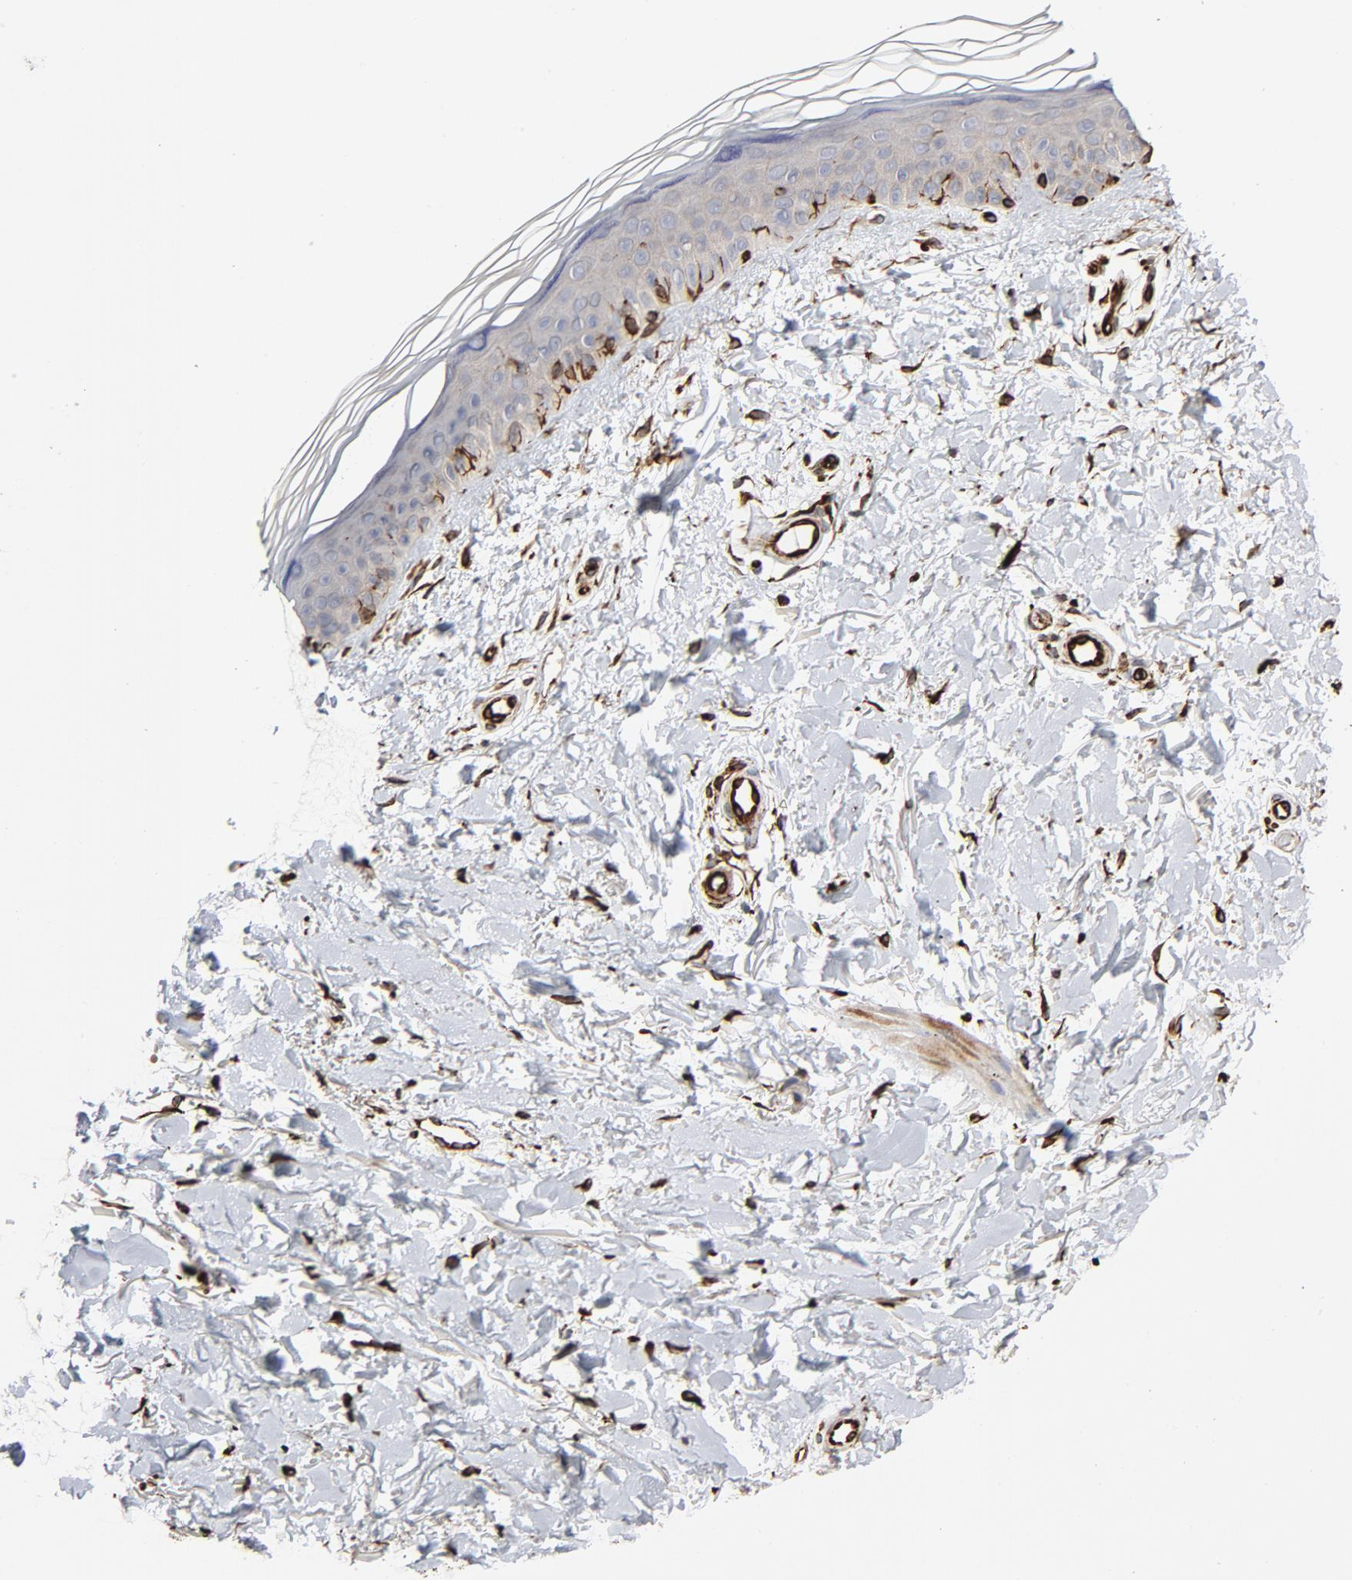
{"staining": {"intensity": "strong", "quantity": ">75%", "location": "cytoplasmic/membranous"}, "tissue": "skin", "cell_type": "Fibroblasts", "image_type": "normal", "snomed": [{"axis": "morphology", "description": "Normal tissue, NOS"}, {"axis": "topography", "description": "Skin"}], "caption": "This micrograph displays immunohistochemistry staining of benign skin, with high strong cytoplasmic/membranous expression in approximately >75% of fibroblasts.", "gene": "FAM118A", "patient": {"sex": "female", "age": 19}}